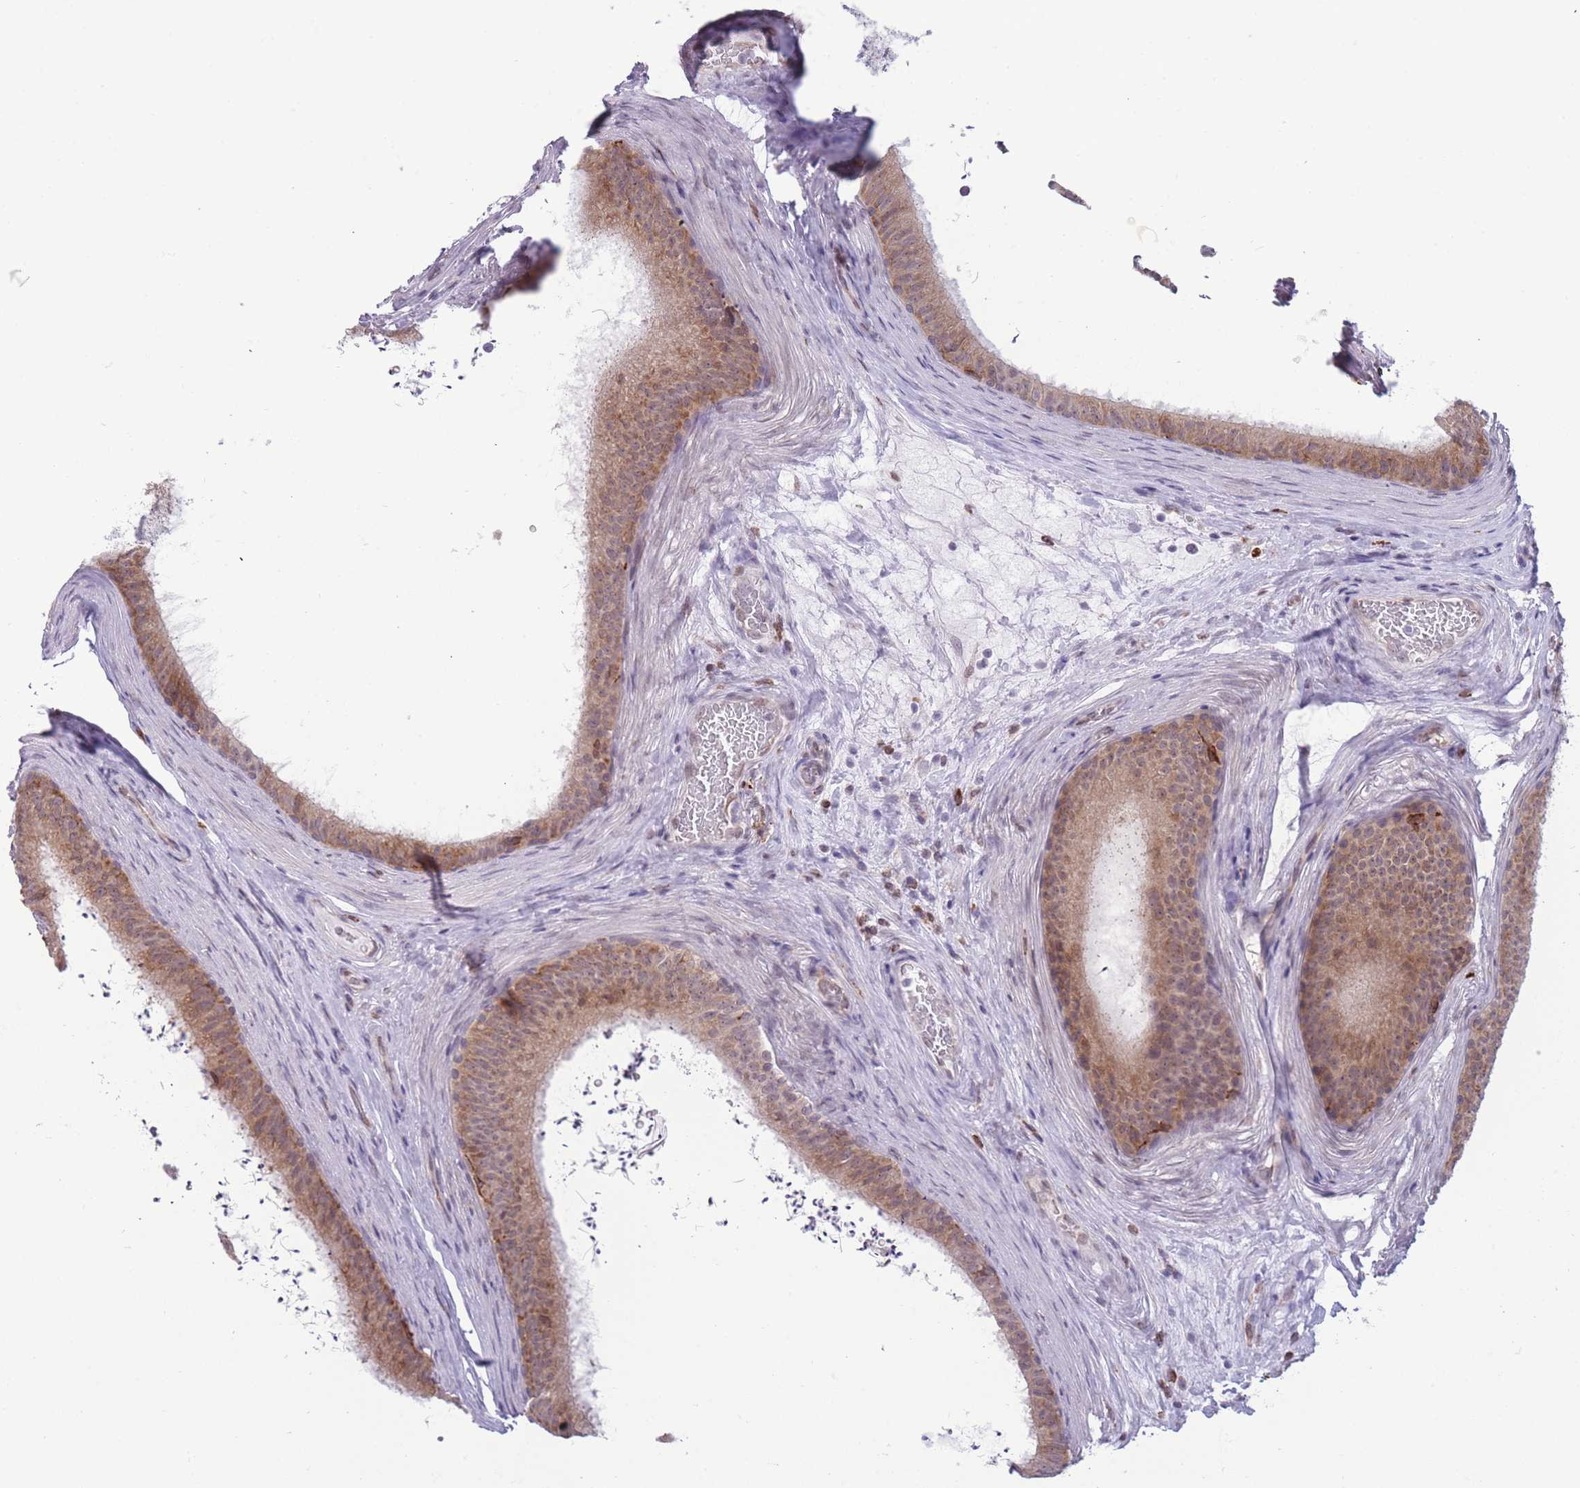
{"staining": {"intensity": "moderate", "quantity": "25%-75%", "location": "cytoplasmic/membranous"}, "tissue": "epididymis", "cell_type": "Glandular cells", "image_type": "normal", "snomed": [{"axis": "morphology", "description": "Normal tissue, NOS"}, {"axis": "topography", "description": "Testis"}, {"axis": "topography", "description": "Epididymis"}], "caption": "Immunohistochemical staining of unremarkable epididymis displays 25%-75% levels of moderate cytoplasmic/membranous protein staining in about 25%-75% of glandular cells. Immunohistochemistry (ihc) stains the protein of interest in brown and the nuclei are stained blue.", "gene": "TMEM121", "patient": {"sex": "male", "age": 41}}